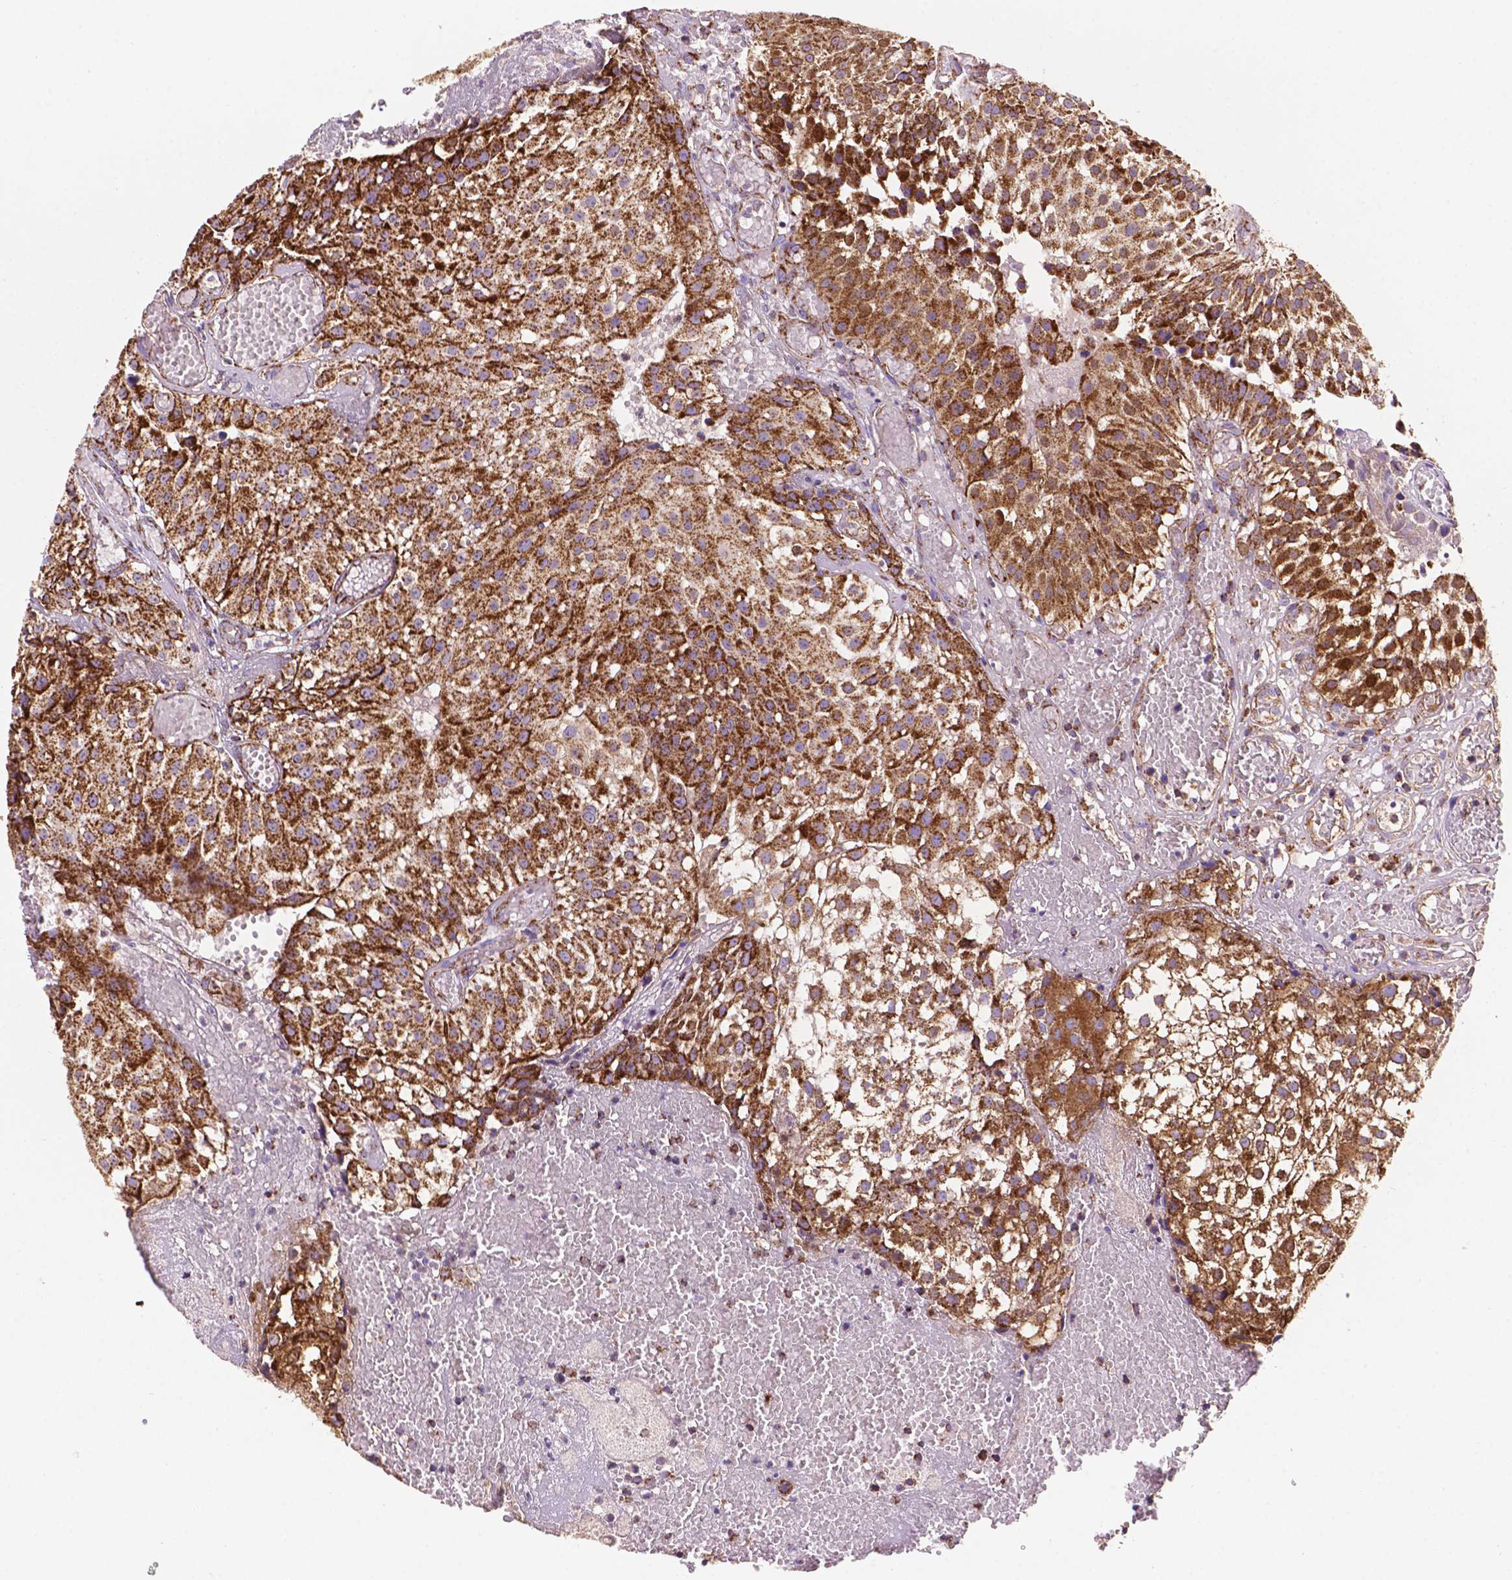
{"staining": {"intensity": "strong", "quantity": ">75%", "location": "cytoplasmic/membranous,nuclear"}, "tissue": "urothelial cancer", "cell_type": "Tumor cells", "image_type": "cancer", "snomed": [{"axis": "morphology", "description": "Urothelial carcinoma, Low grade"}, {"axis": "topography", "description": "Urinary bladder"}], "caption": "Human urothelial carcinoma (low-grade) stained with a protein marker demonstrates strong staining in tumor cells.", "gene": "HSPD1", "patient": {"sex": "male", "age": 79}}